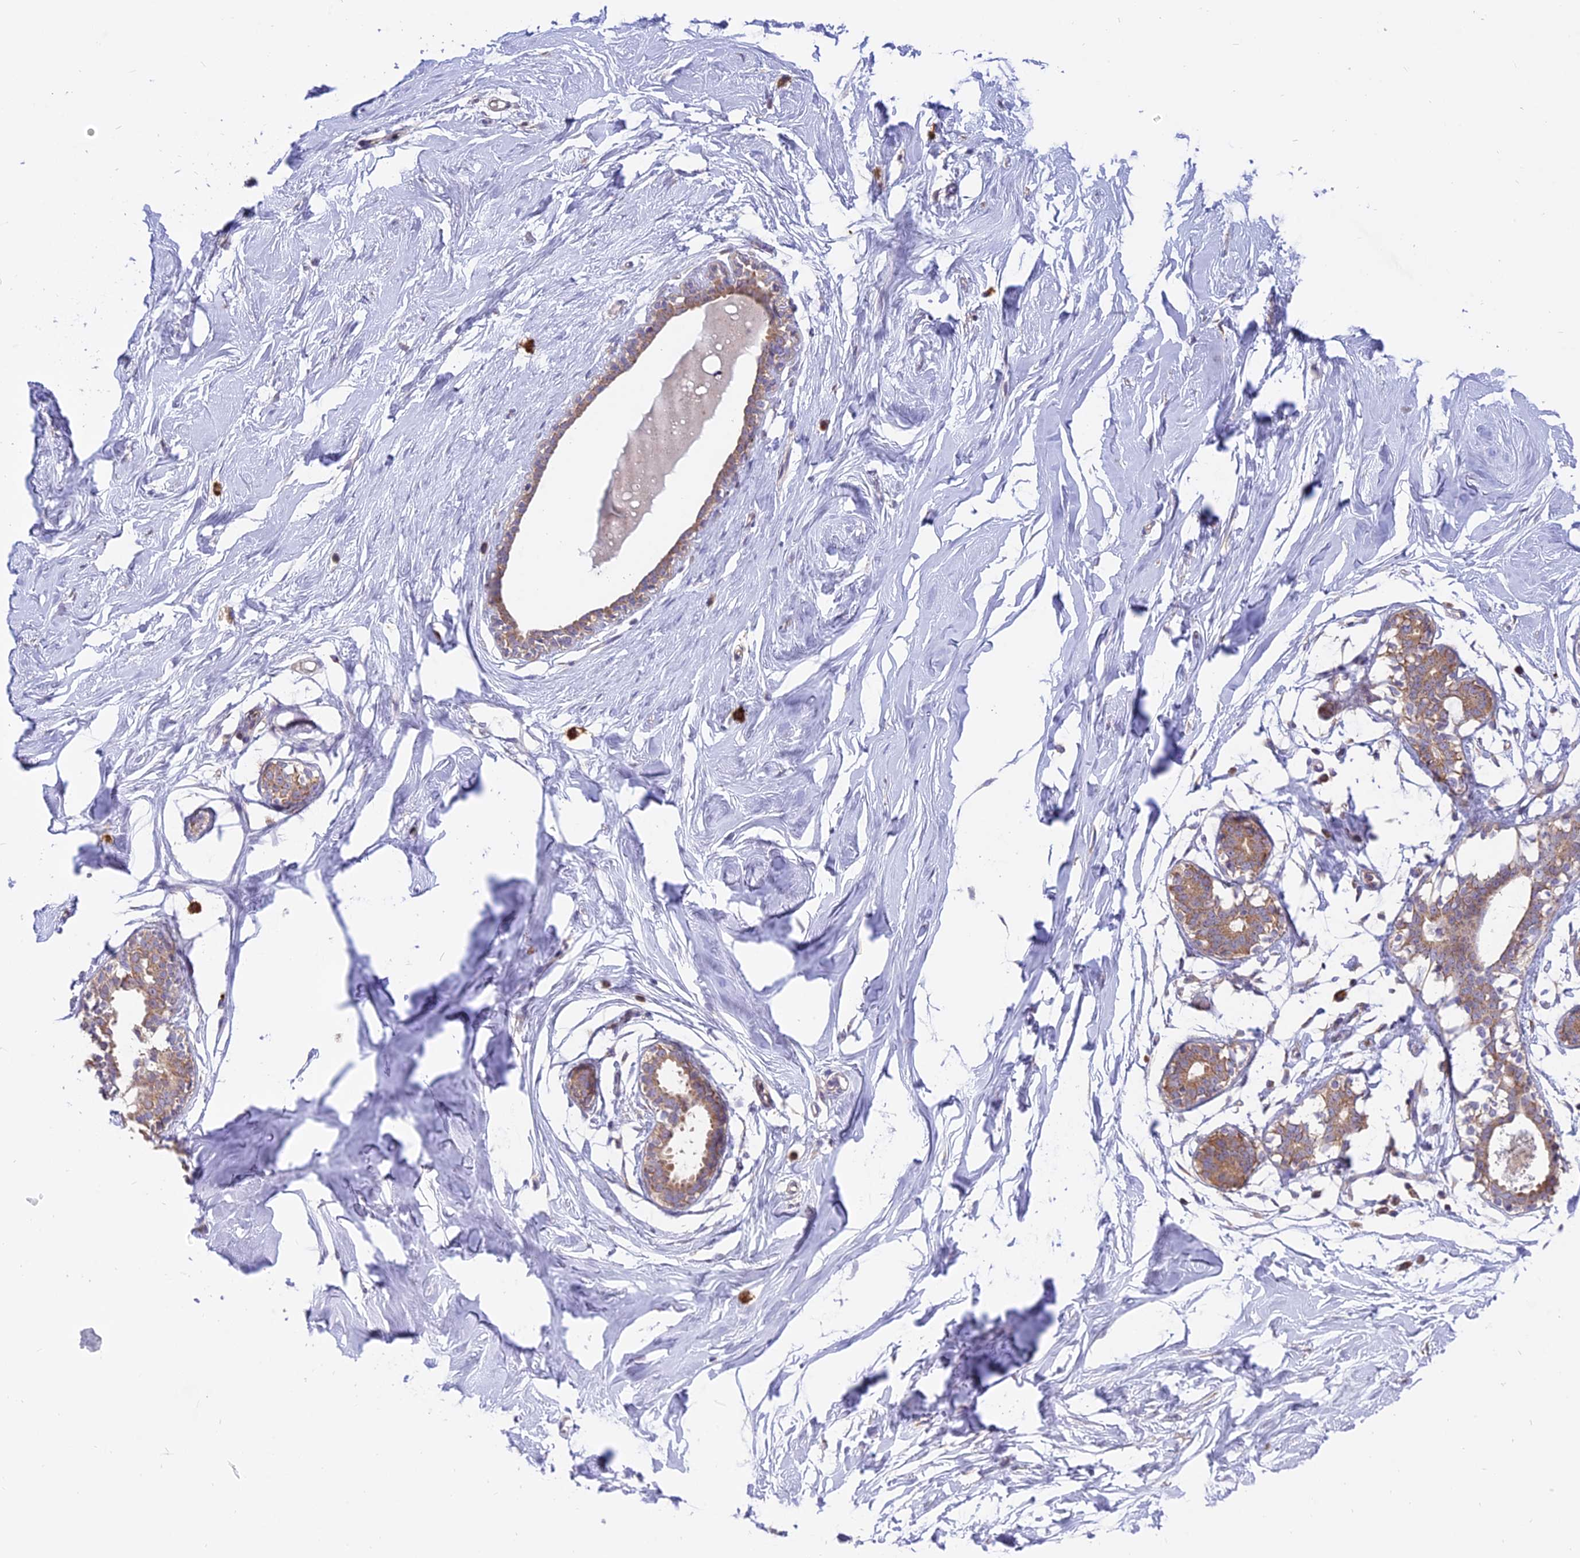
{"staining": {"intensity": "negative", "quantity": "none", "location": "none"}, "tissue": "breast", "cell_type": "Adipocytes", "image_type": "normal", "snomed": [{"axis": "morphology", "description": "Normal tissue, NOS"}, {"axis": "morphology", "description": "Adenoma, NOS"}, {"axis": "topography", "description": "Breast"}], "caption": "DAB immunohistochemical staining of normal human breast exhibits no significant staining in adipocytes.", "gene": "IL21R", "patient": {"sex": "female", "age": 23}}